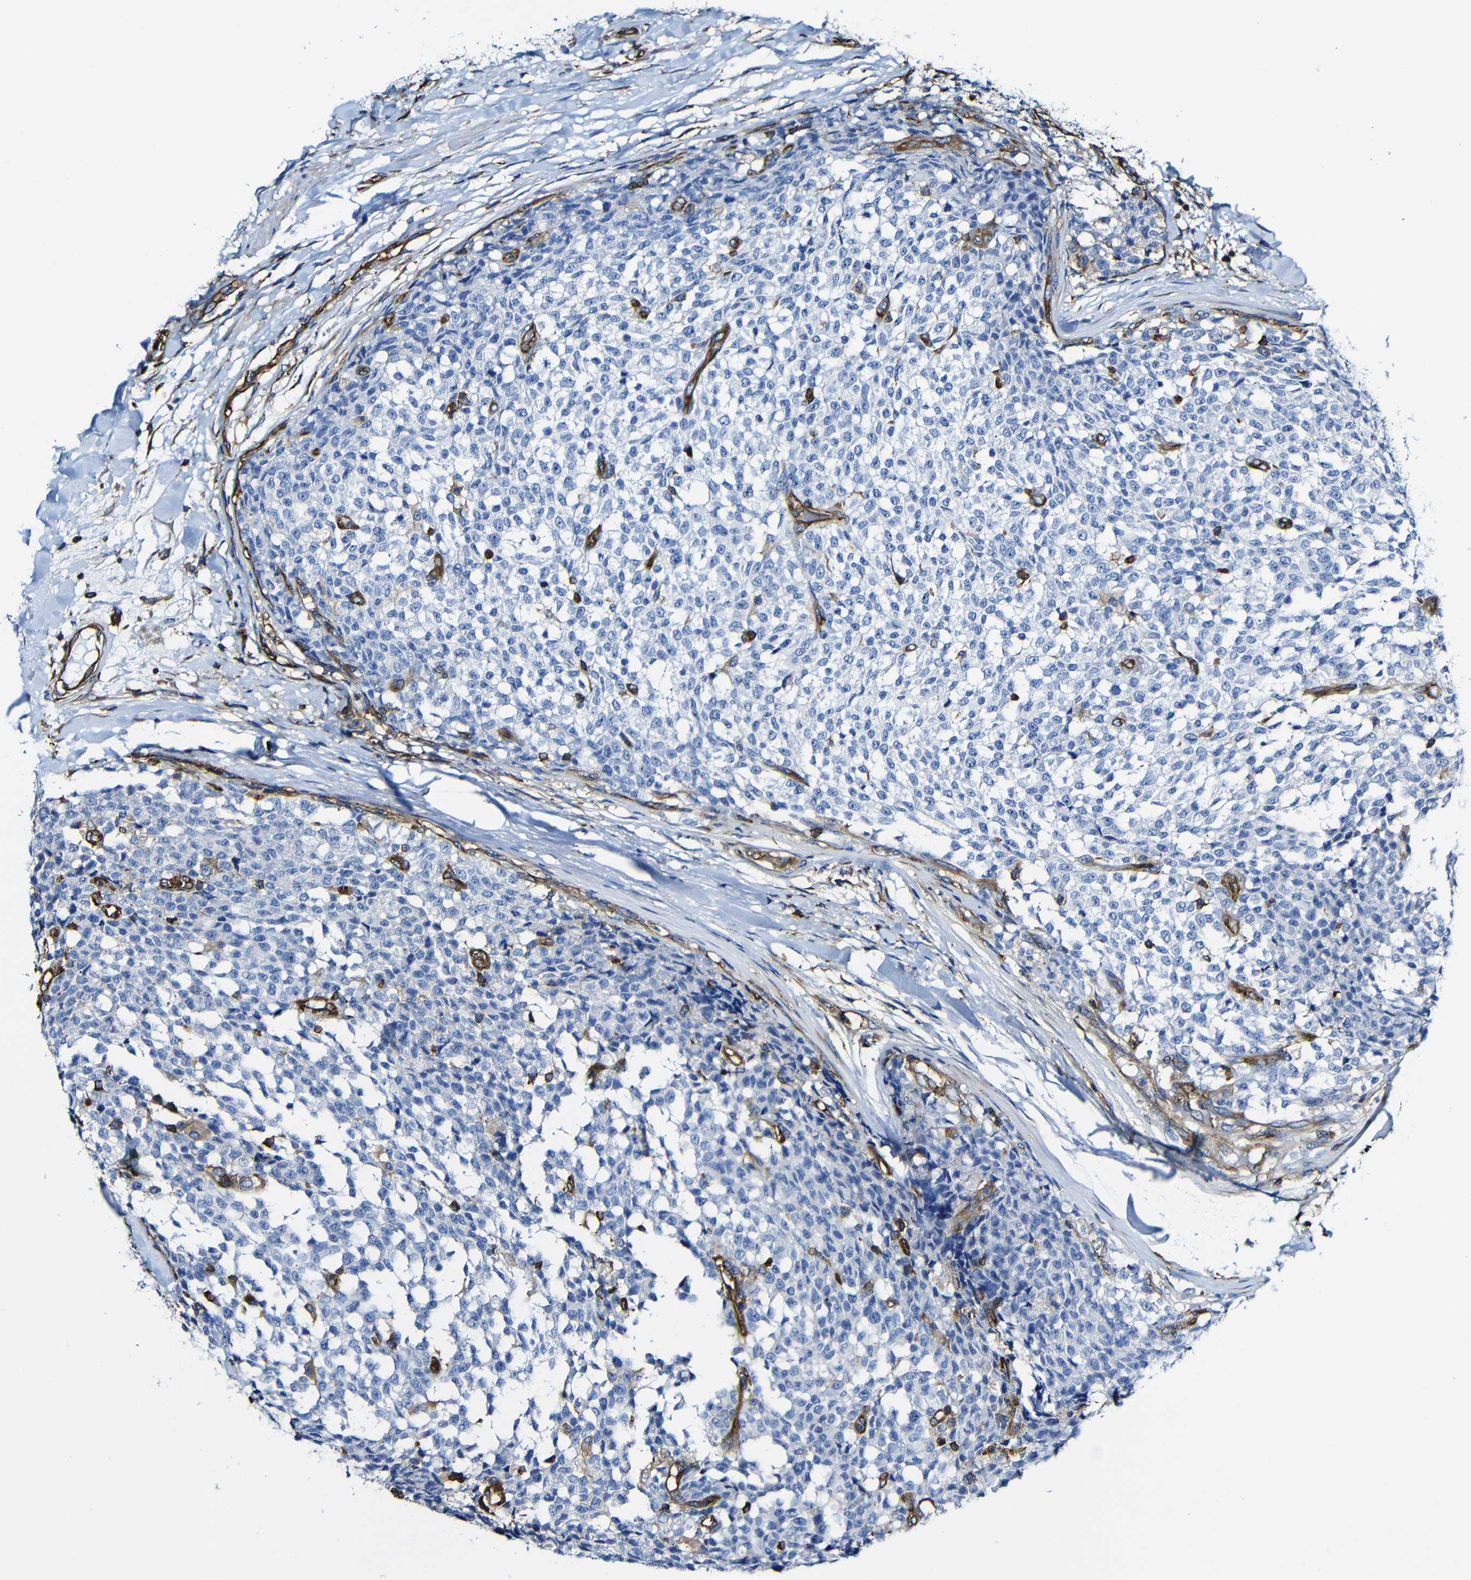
{"staining": {"intensity": "negative", "quantity": "none", "location": "none"}, "tissue": "testis cancer", "cell_type": "Tumor cells", "image_type": "cancer", "snomed": [{"axis": "morphology", "description": "Seminoma, NOS"}, {"axis": "topography", "description": "Testis"}], "caption": "Immunohistochemistry (IHC) of human testis cancer (seminoma) displays no staining in tumor cells.", "gene": "MSN", "patient": {"sex": "male", "age": 59}}